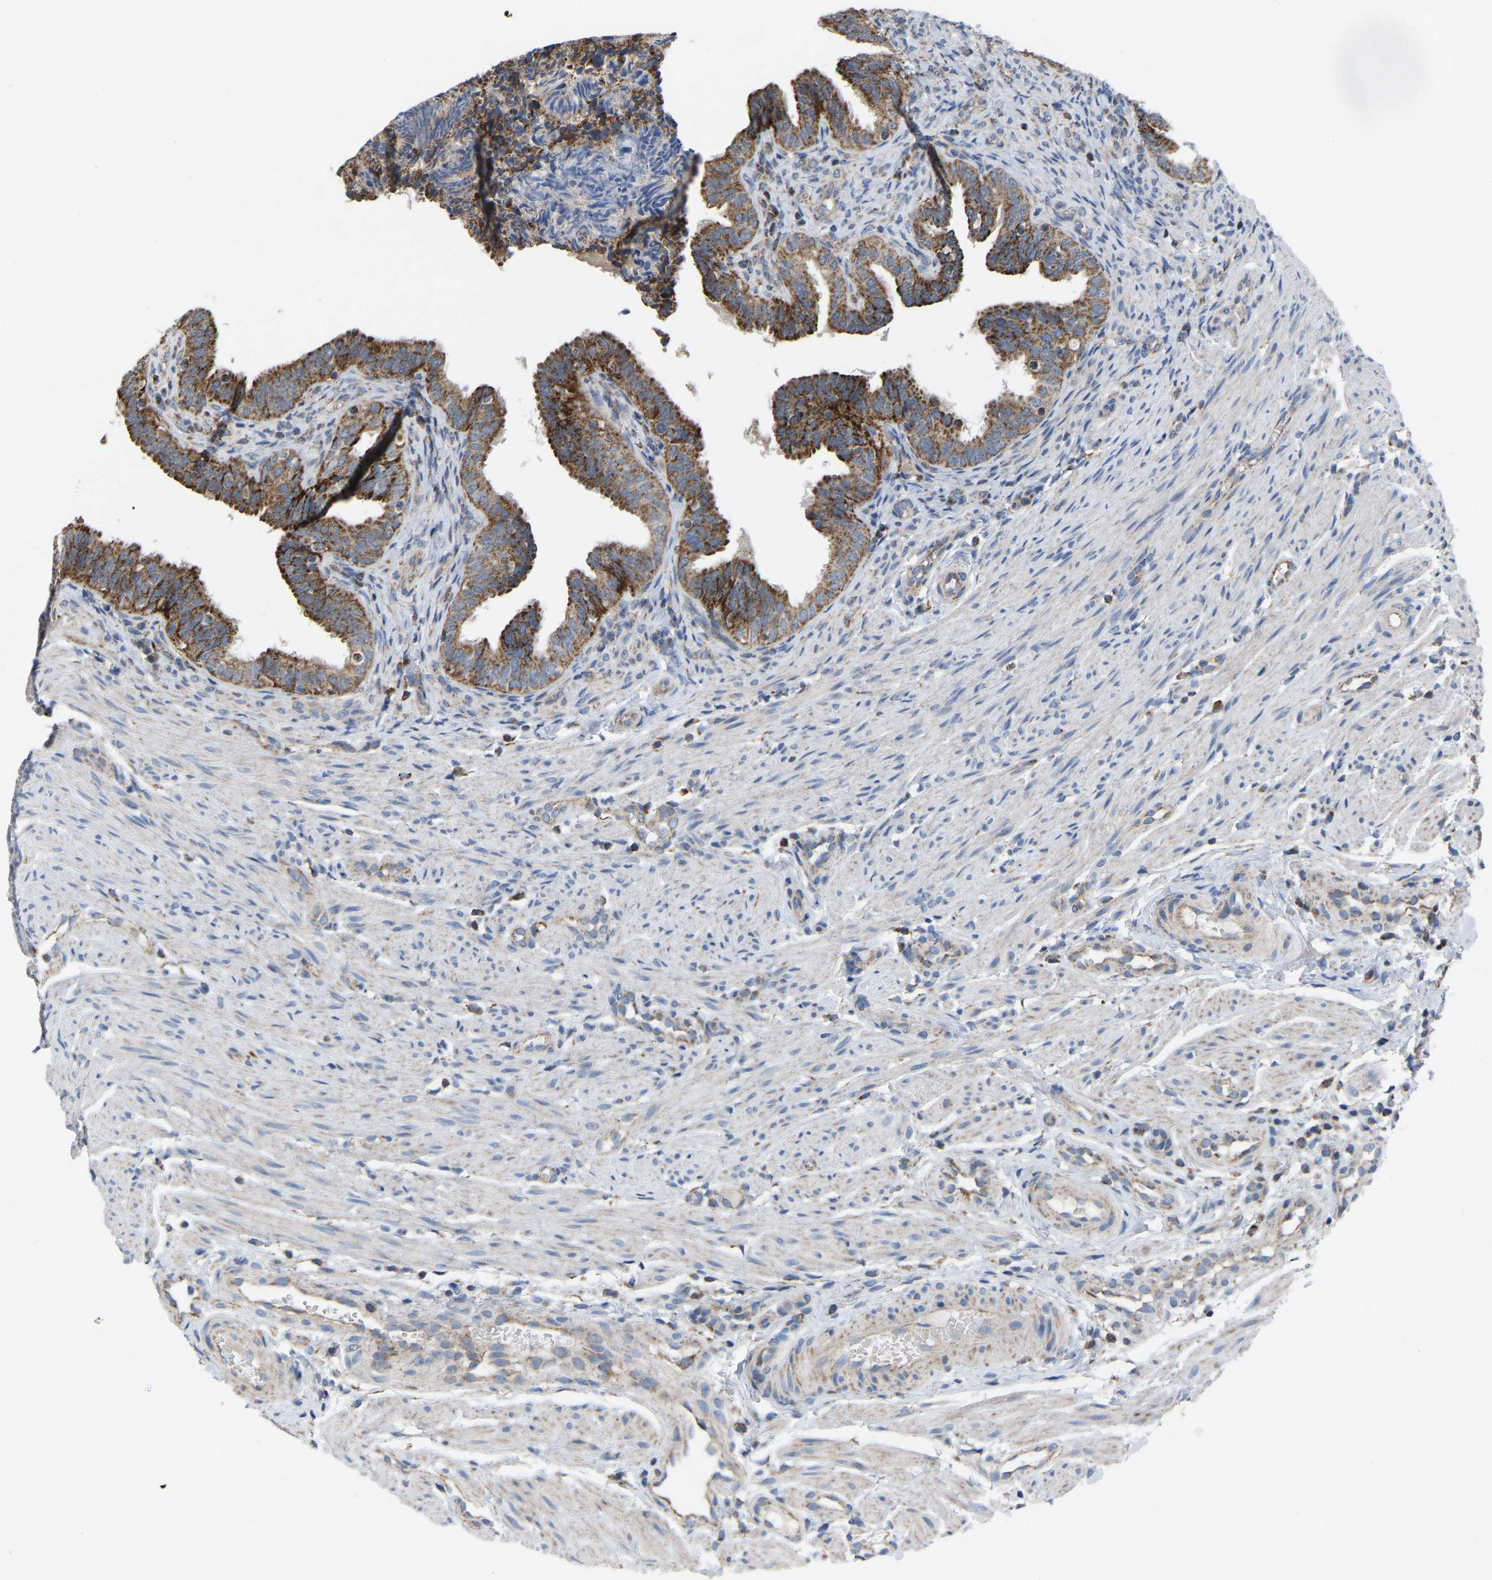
{"staining": {"intensity": "moderate", "quantity": ">75%", "location": "cytoplasmic/membranous"}, "tissue": "fallopian tube", "cell_type": "Glandular cells", "image_type": "normal", "snomed": [{"axis": "morphology", "description": "Normal tissue, NOS"}, {"axis": "topography", "description": "Fallopian tube"}, {"axis": "topography", "description": "Placenta"}], "caption": "High-magnification brightfield microscopy of benign fallopian tube stained with DAB (3,3'-diaminobenzidine) (brown) and counterstained with hematoxylin (blue). glandular cells exhibit moderate cytoplasmic/membranous positivity is identified in approximately>75% of cells. (DAB IHC with brightfield microscopy, high magnification).", "gene": "BCL10", "patient": {"sex": "female", "age": 34}}